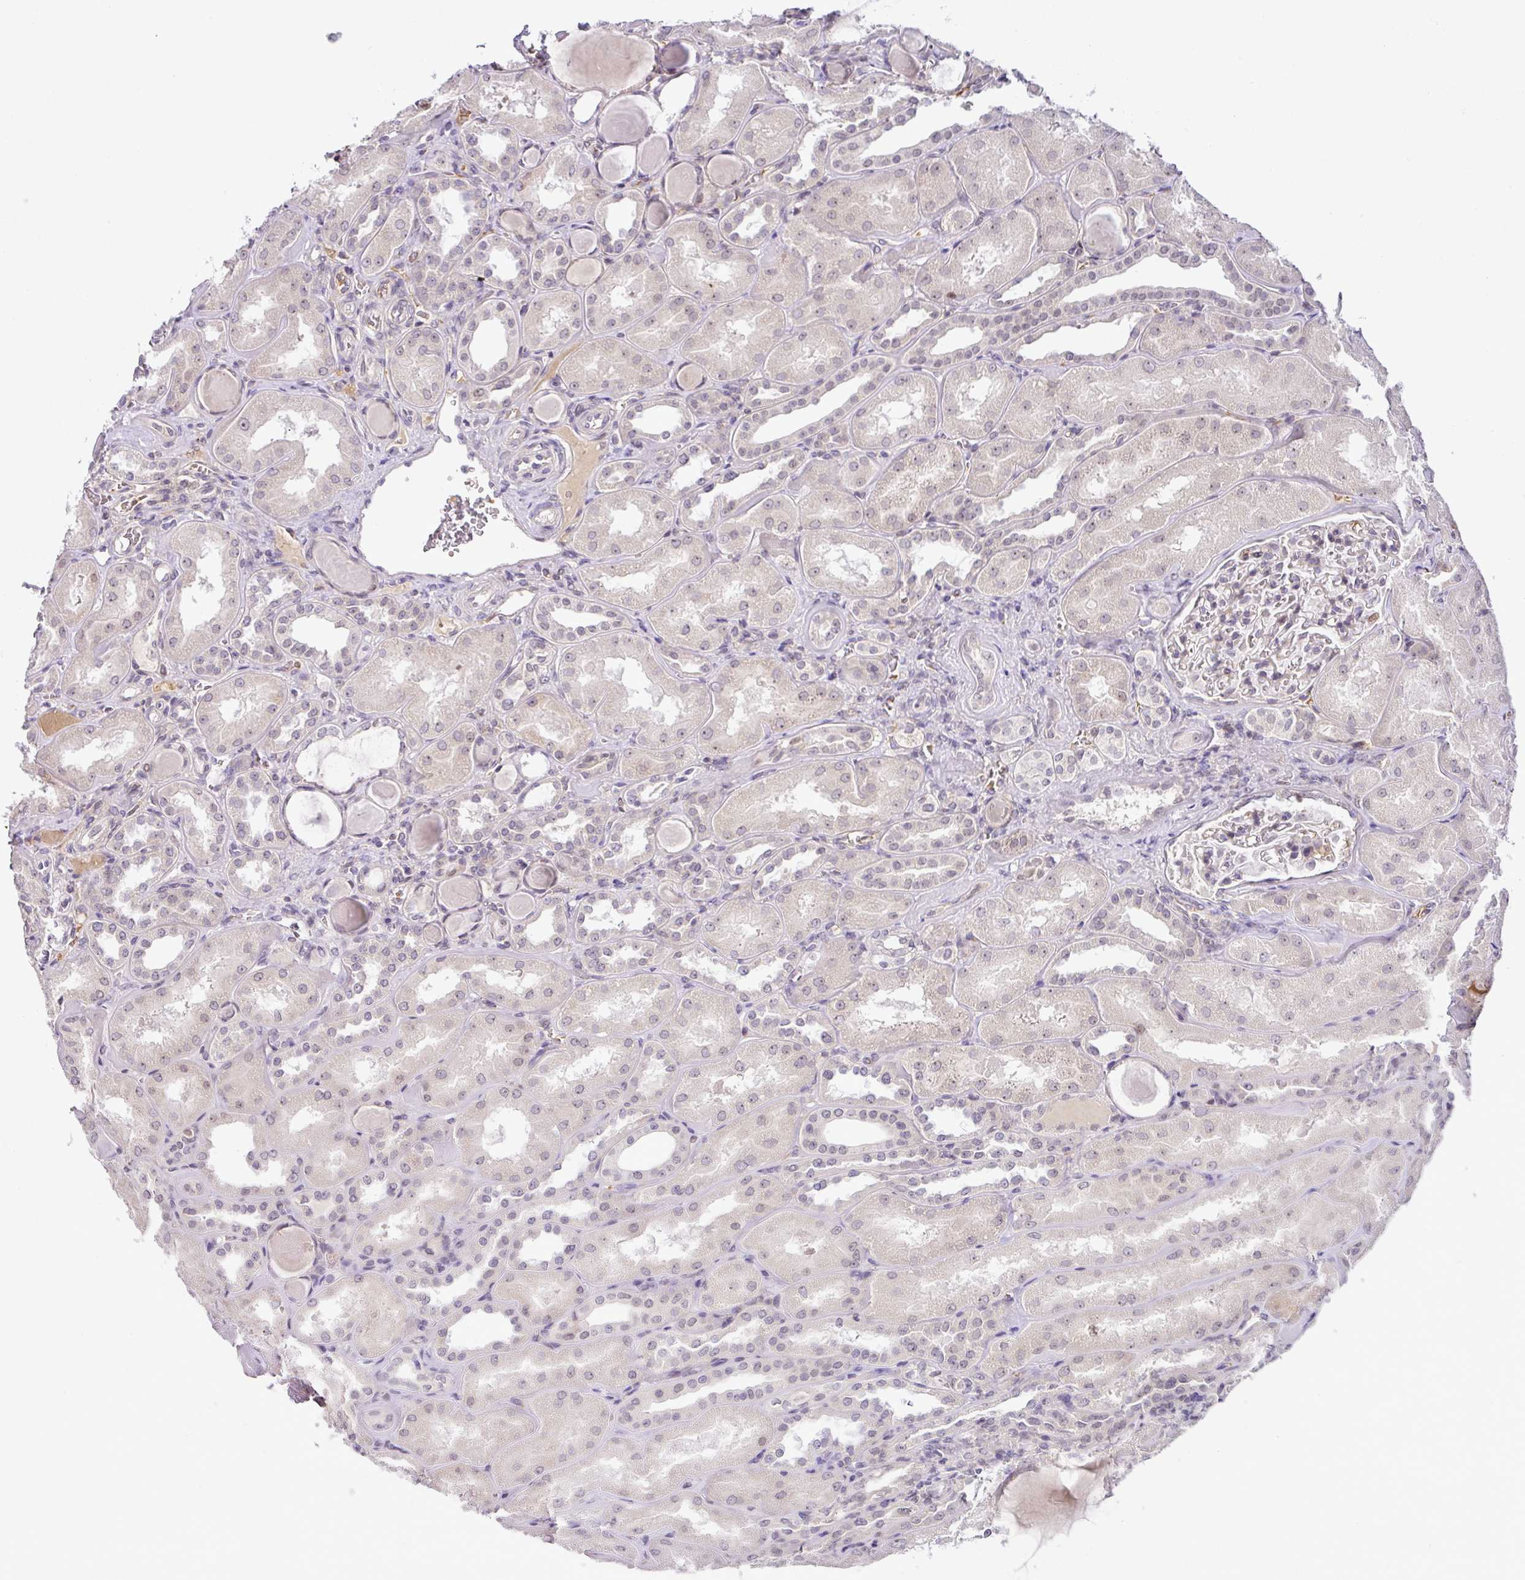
{"staining": {"intensity": "moderate", "quantity": "<25%", "location": "nuclear"}, "tissue": "kidney", "cell_type": "Cells in glomeruli", "image_type": "normal", "snomed": [{"axis": "morphology", "description": "Normal tissue, NOS"}, {"axis": "topography", "description": "Kidney"}], "caption": "Cells in glomeruli show moderate nuclear expression in about <25% of cells in normal kidney.", "gene": "PARP2", "patient": {"sex": "male", "age": 61}}